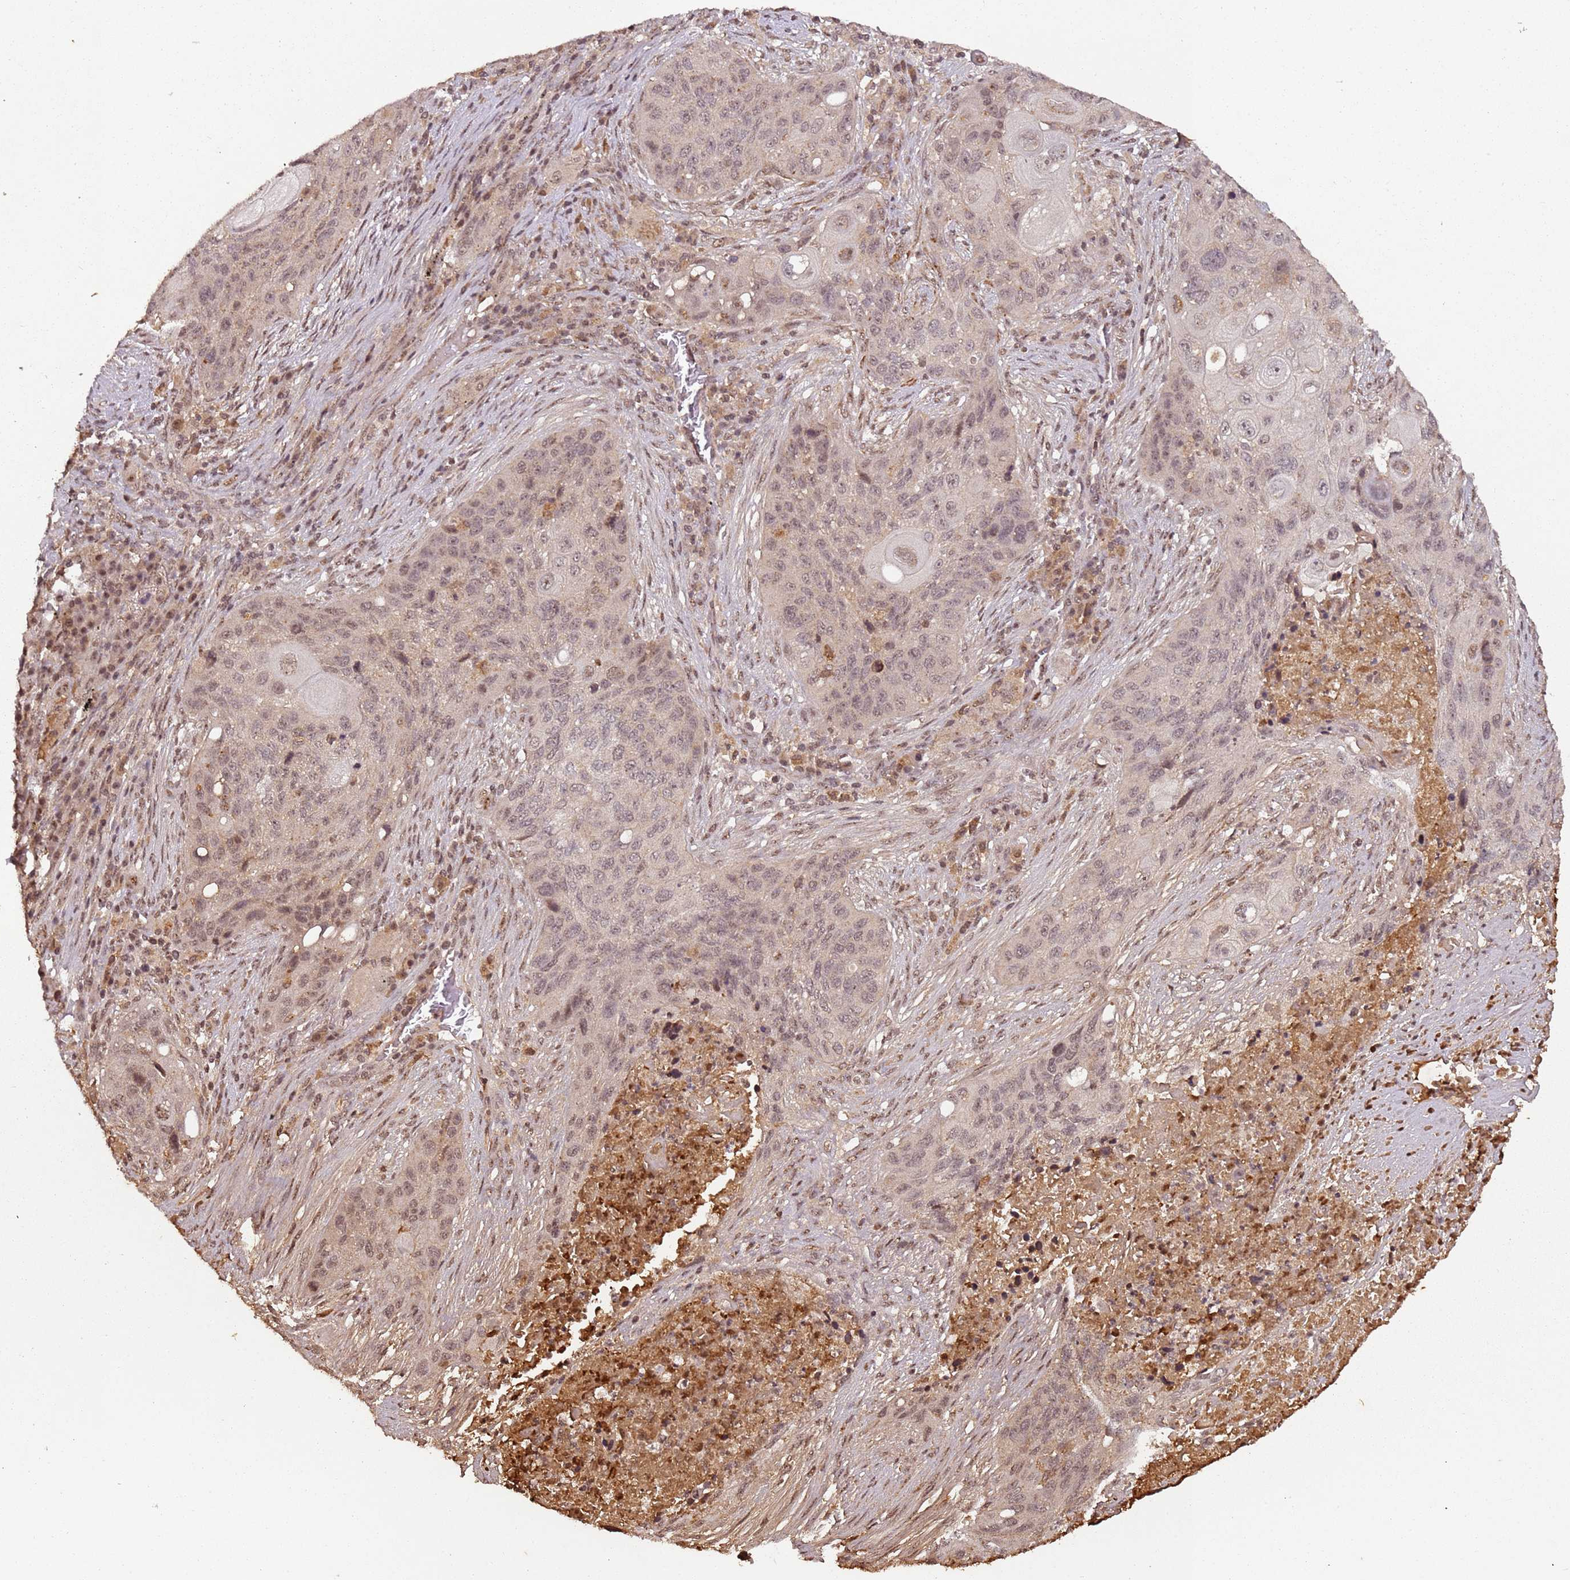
{"staining": {"intensity": "moderate", "quantity": "<25%", "location": "nuclear"}, "tissue": "lung cancer", "cell_type": "Tumor cells", "image_type": "cancer", "snomed": [{"axis": "morphology", "description": "Squamous cell carcinoma, NOS"}, {"axis": "topography", "description": "Lung"}], "caption": "This image reveals lung cancer (squamous cell carcinoma) stained with immunohistochemistry (IHC) to label a protein in brown. The nuclear of tumor cells show moderate positivity for the protein. Nuclei are counter-stained blue.", "gene": "COL1A2", "patient": {"sex": "female", "age": 63}}